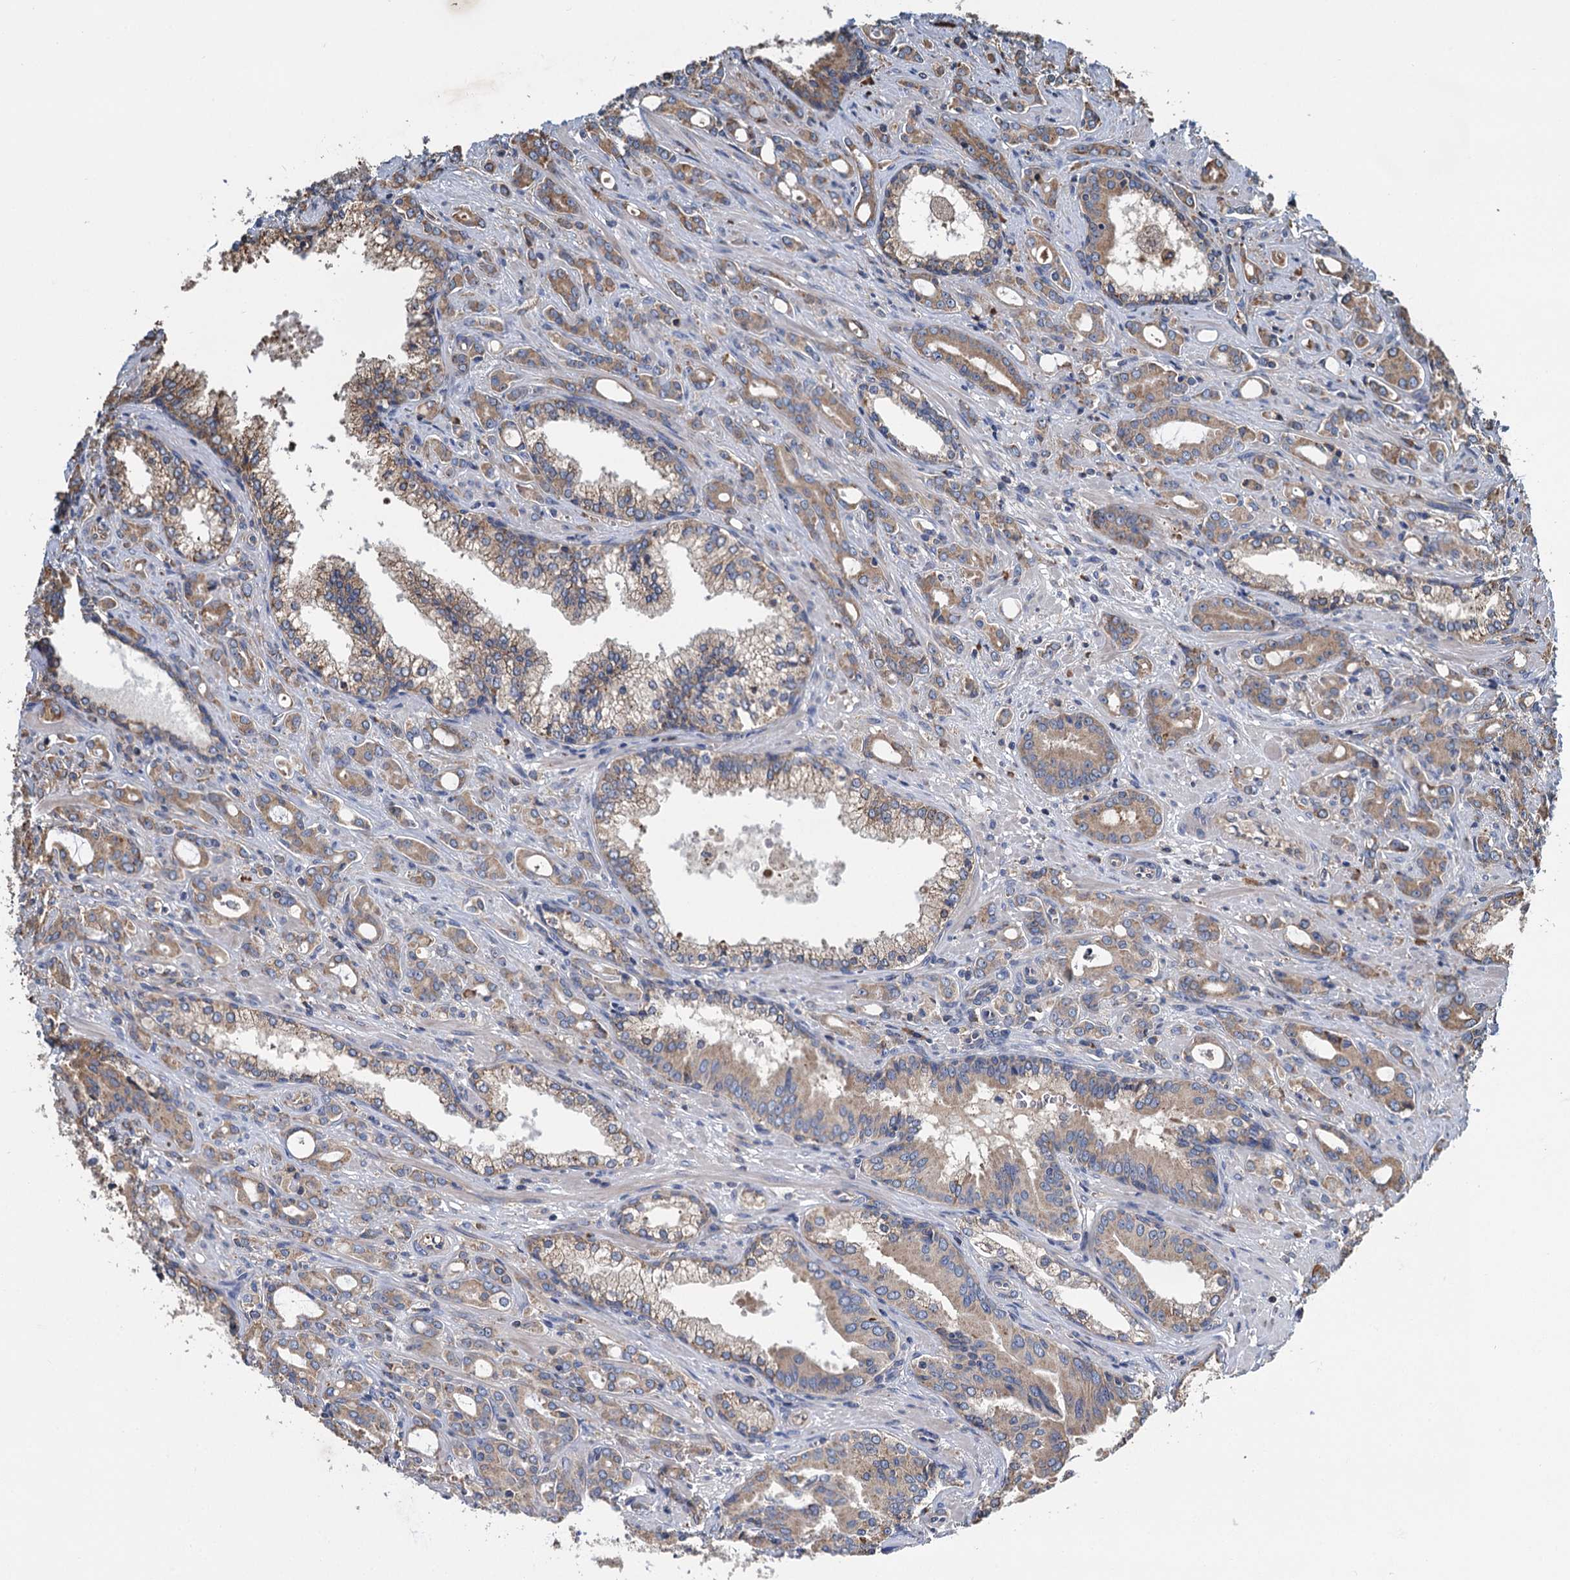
{"staining": {"intensity": "moderate", "quantity": ">75%", "location": "cytoplasmic/membranous"}, "tissue": "prostate cancer", "cell_type": "Tumor cells", "image_type": "cancer", "snomed": [{"axis": "morphology", "description": "Adenocarcinoma, High grade"}, {"axis": "topography", "description": "Prostate"}], "caption": "Prostate high-grade adenocarcinoma stained for a protein (brown) reveals moderate cytoplasmic/membranous positive positivity in about >75% of tumor cells.", "gene": "LINS1", "patient": {"sex": "male", "age": 72}}